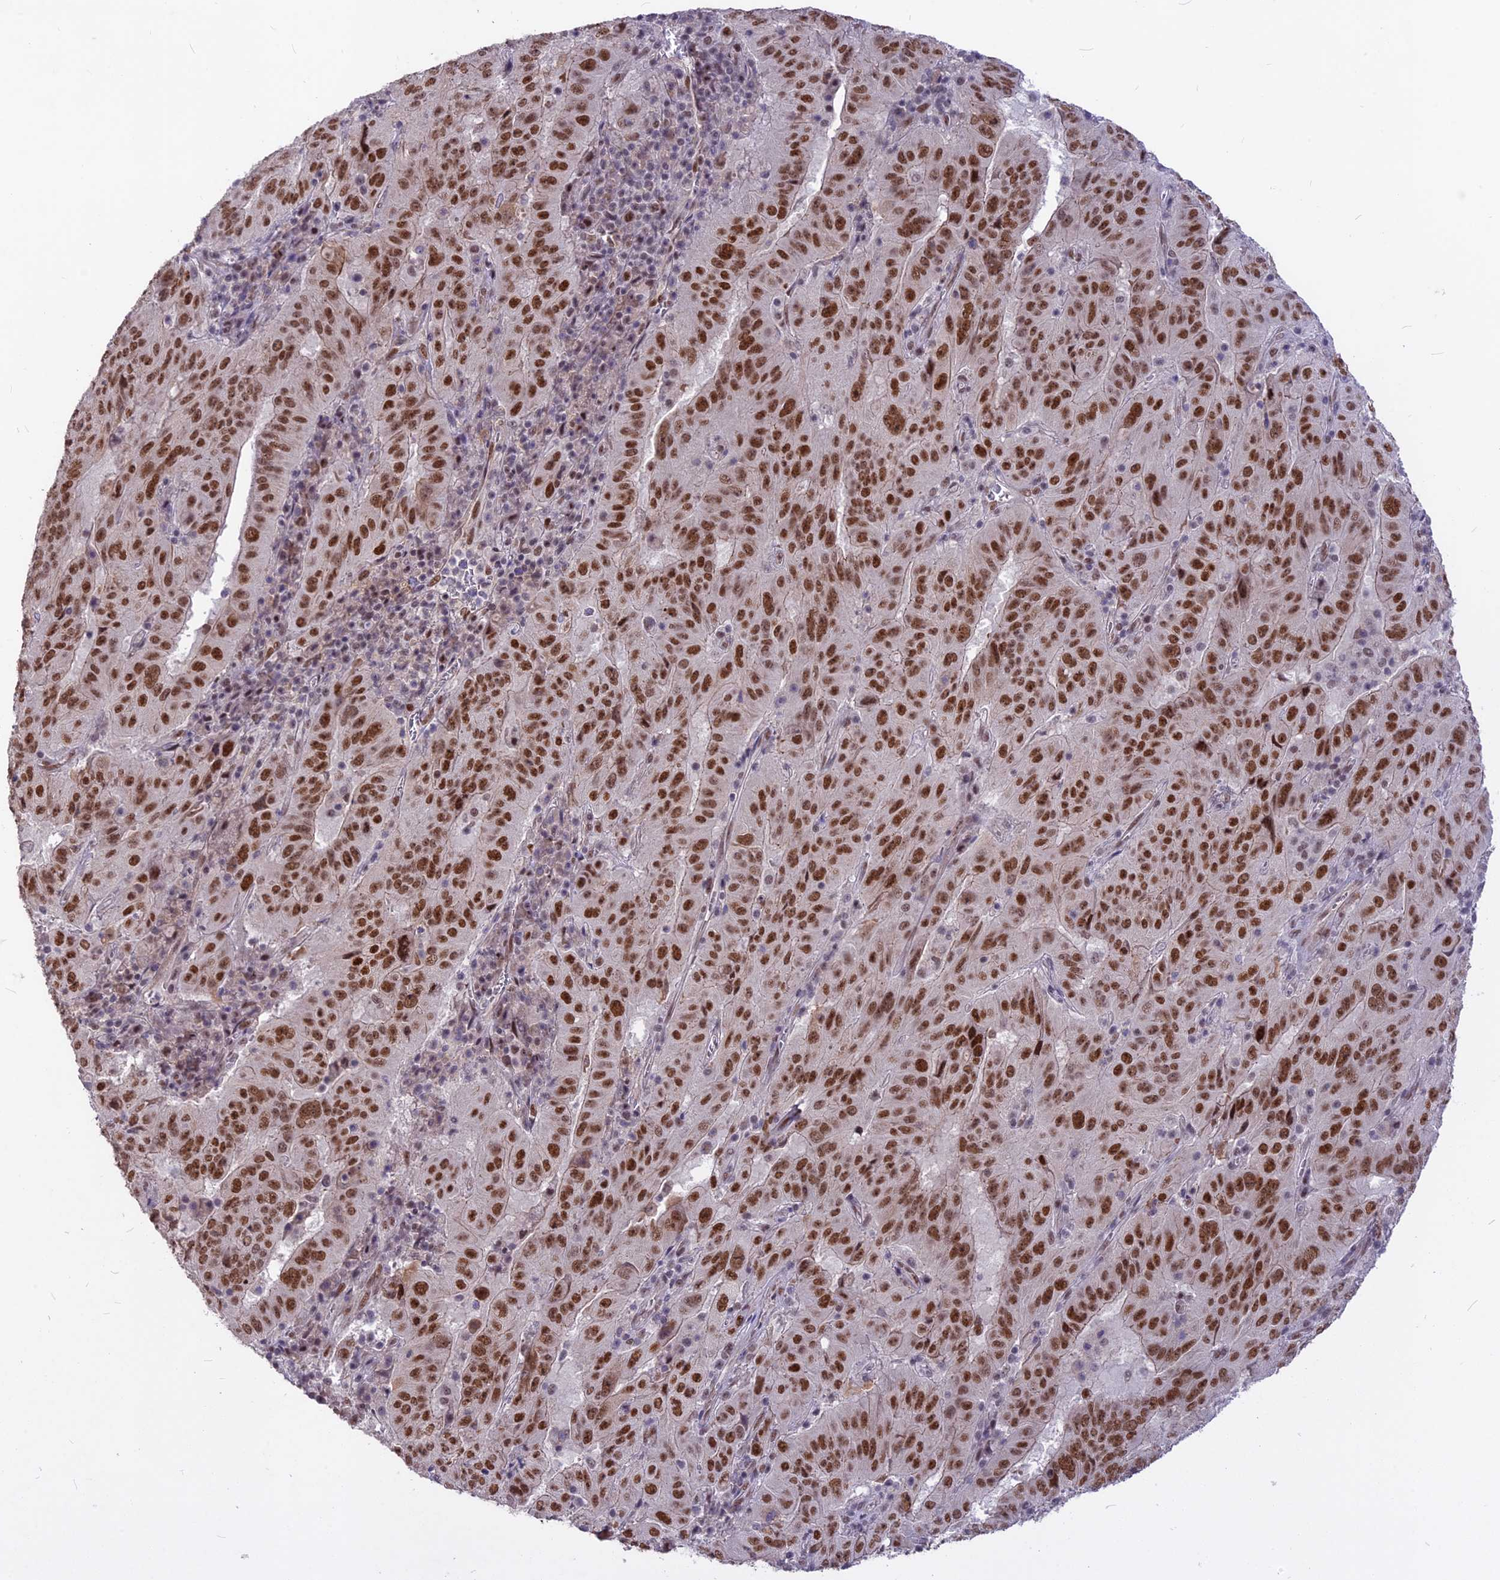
{"staining": {"intensity": "strong", "quantity": ">75%", "location": "nuclear"}, "tissue": "pancreatic cancer", "cell_type": "Tumor cells", "image_type": "cancer", "snomed": [{"axis": "morphology", "description": "Adenocarcinoma, NOS"}, {"axis": "topography", "description": "Pancreas"}], "caption": "The micrograph reveals a brown stain indicating the presence of a protein in the nuclear of tumor cells in pancreatic adenocarcinoma.", "gene": "DIS3", "patient": {"sex": "male", "age": 63}}